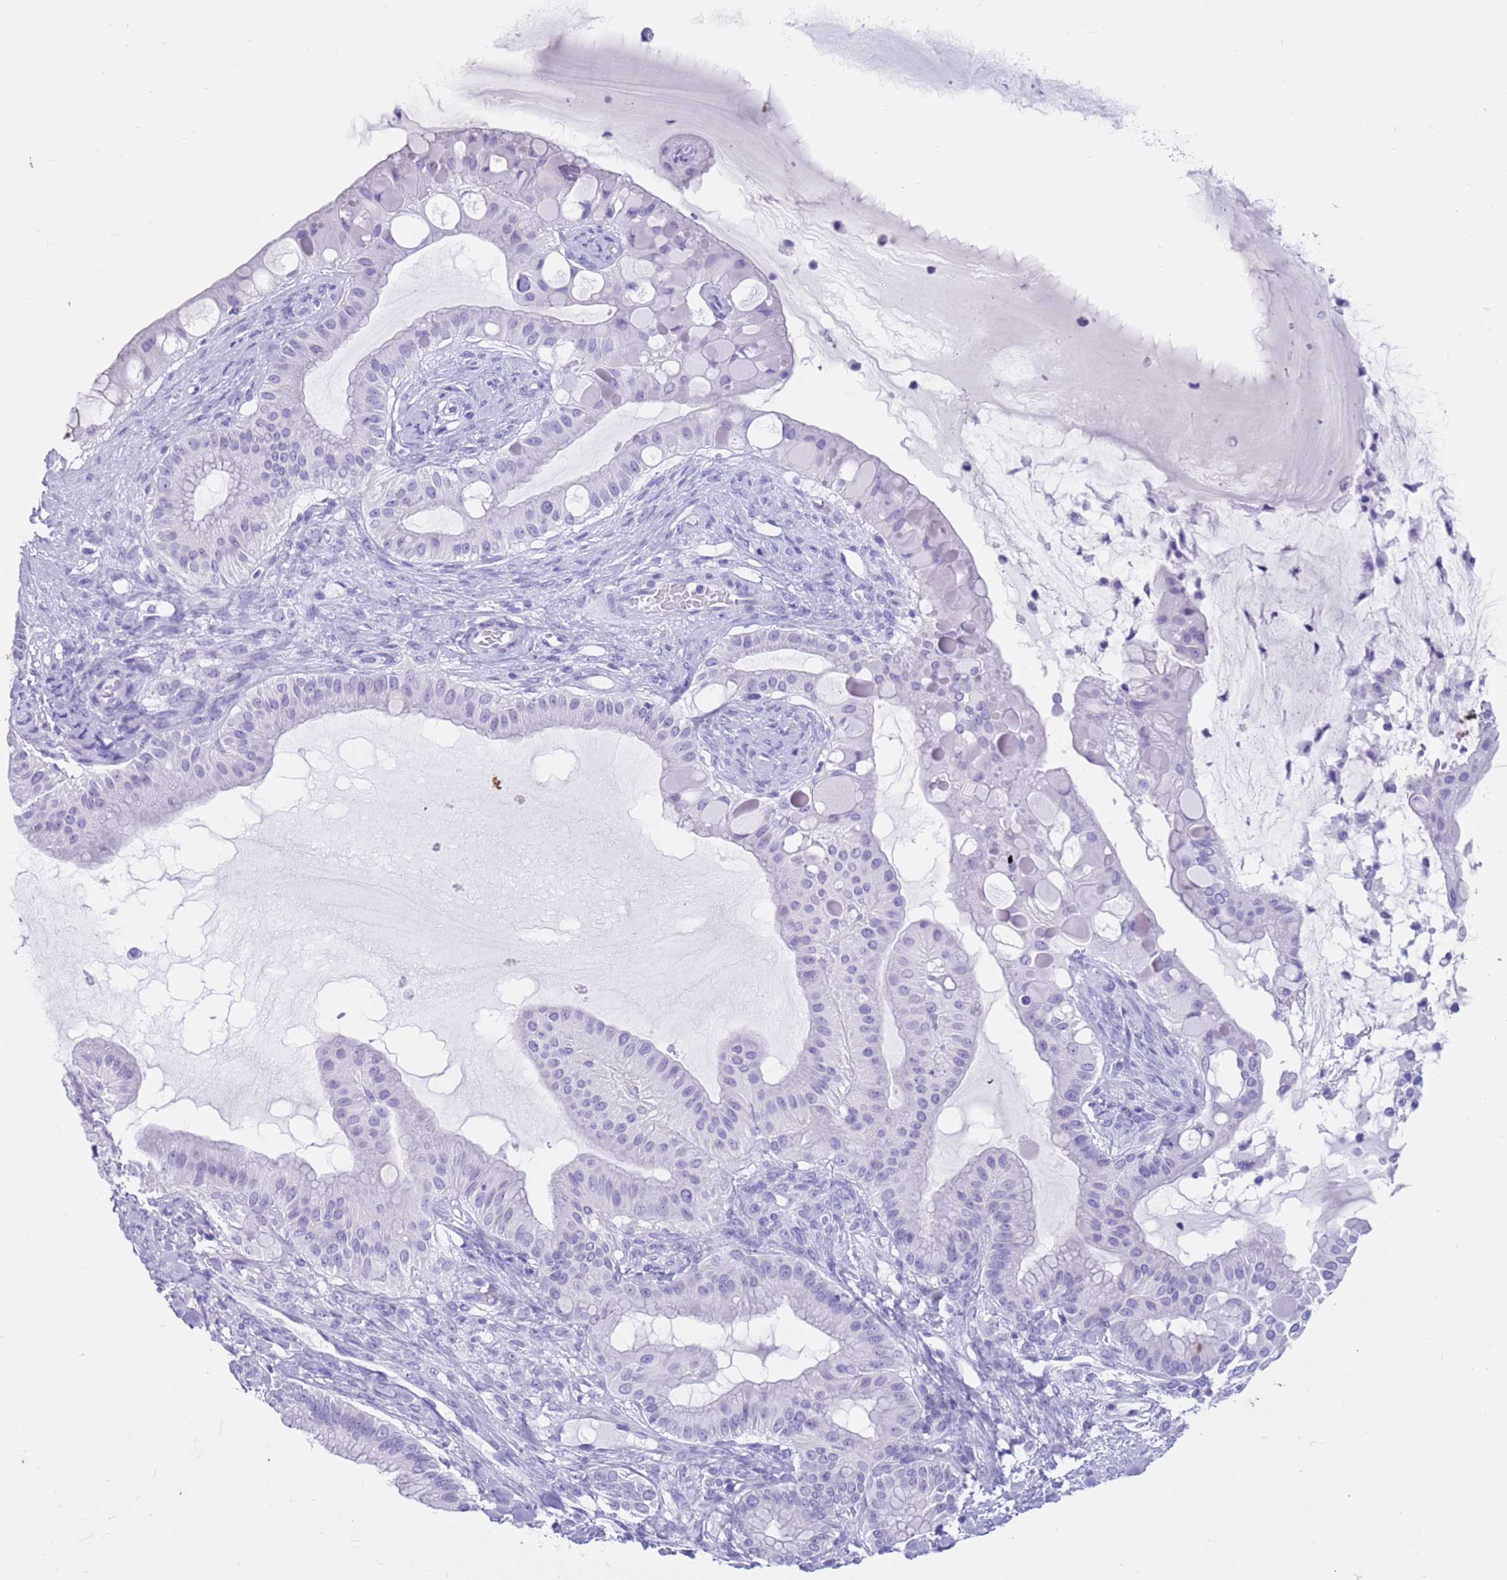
{"staining": {"intensity": "negative", "quantity": "none", "location": "none"}, "tissue": "ovarian cancer", "cell_type": "Tumor cells", "image_type": "cancer", "snomed": [{"axis": "morphology", "description": "Cystadenocarcinoma, mucinous, NOS"}, {"axis": "topography", "description": "Ovary"}], "caption": "Histopathology image shows no protein staining in tumor cells of ovarian cancer tissue. (DAB (3,3'-diaminobenzidine) immunohistochemistry visualized using brightfield microscopy, high magnification).", "gene": "TMEM185B", "patient": {"sex": "female", "age": 61}}